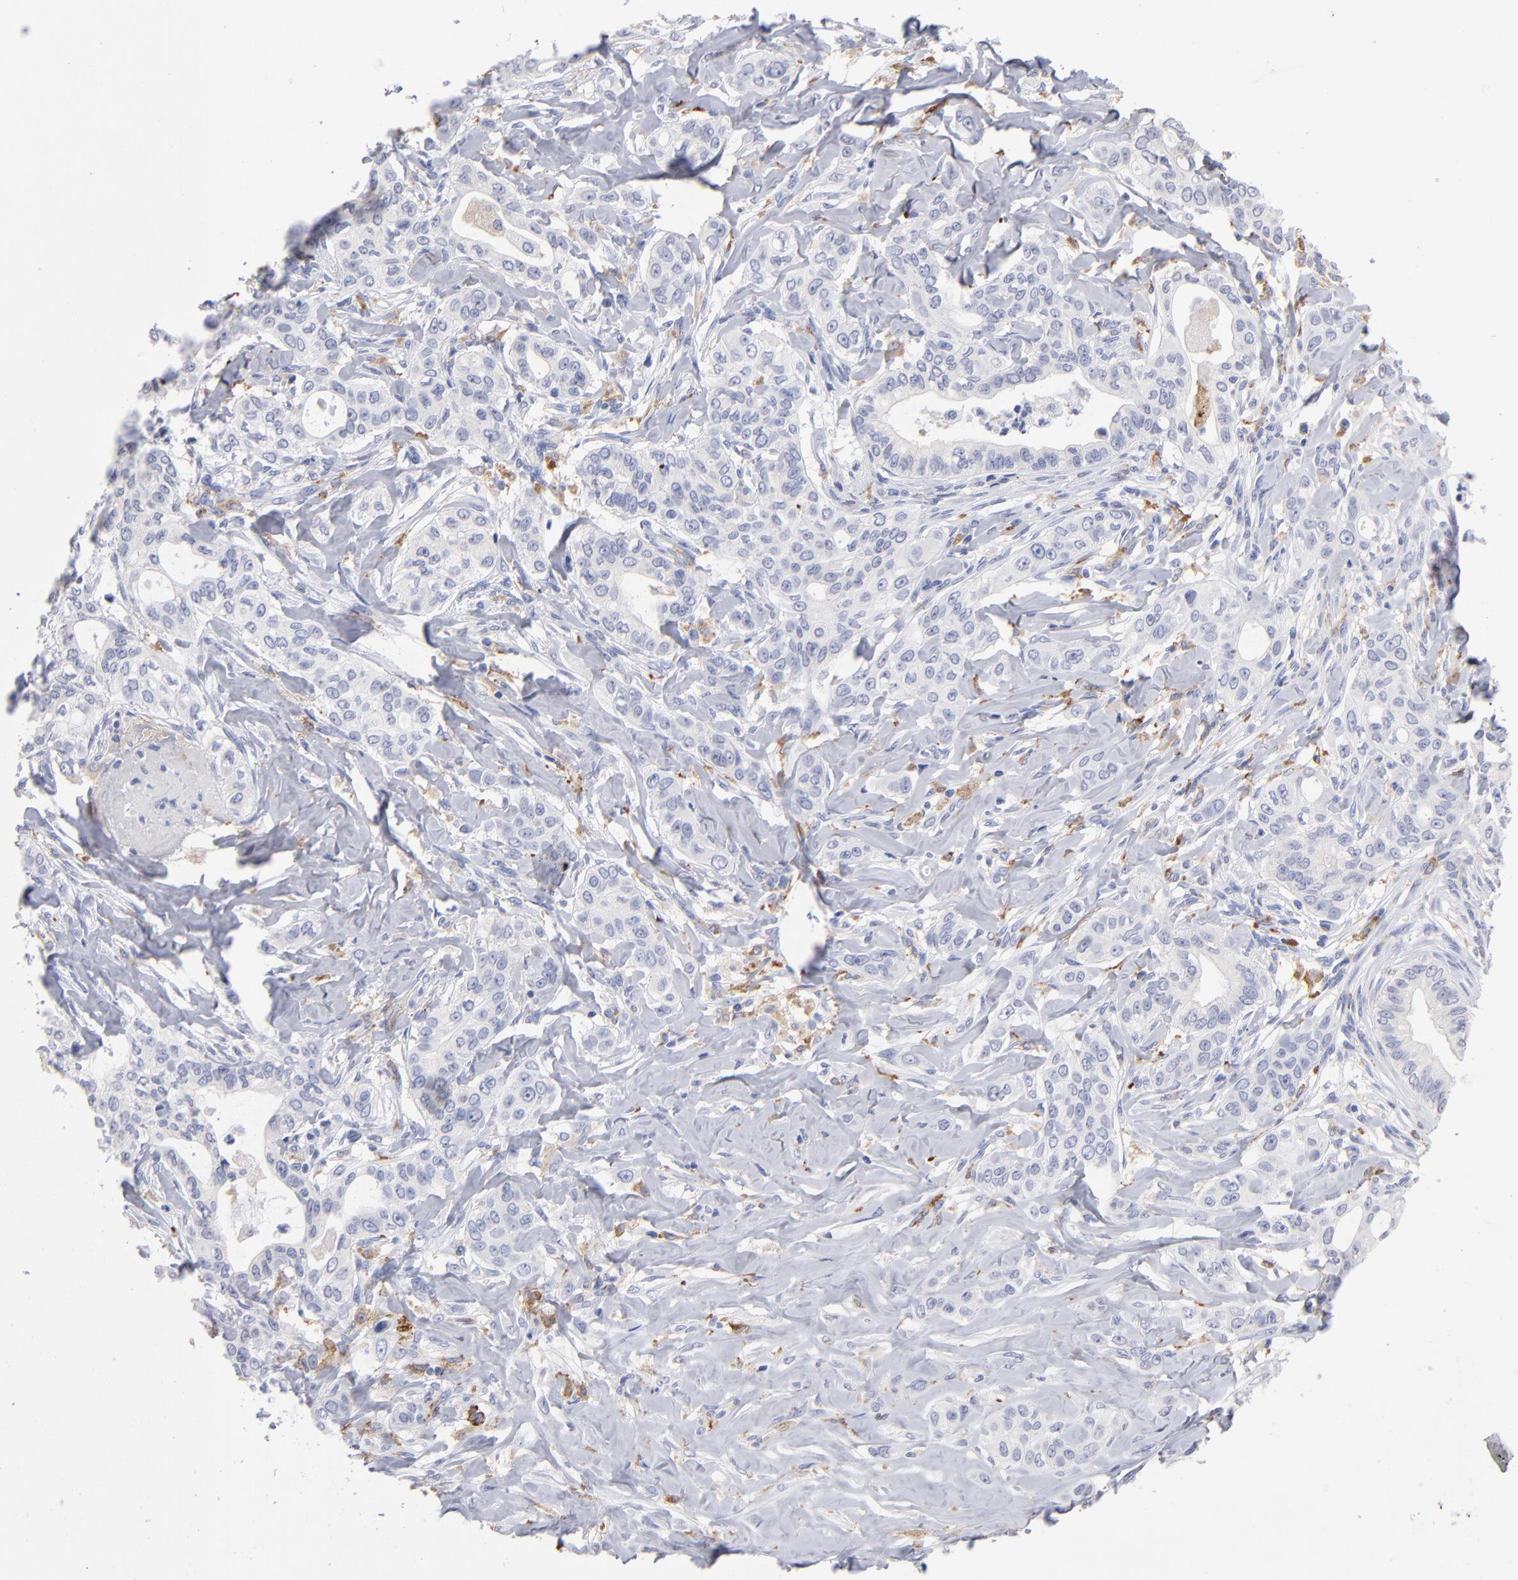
{"staining": {"intensity": "negative", "quantity": "none", "location": "none"}, "tissue": "liver cancer", "cell_type": "Tumor cells", "image_type": "cancer", "snomed": [{"axis": "morphology", "description": "Cholangiocarcinoma"}, {"axis": "topography", "description": "Liver"}], "caption": "Liver cholangiocarcinoma was stained to show a protein in brown. There is no significant expression in tumor cells.", "gene": "CD180", "patient": {"sex": "female", "age": 67}}